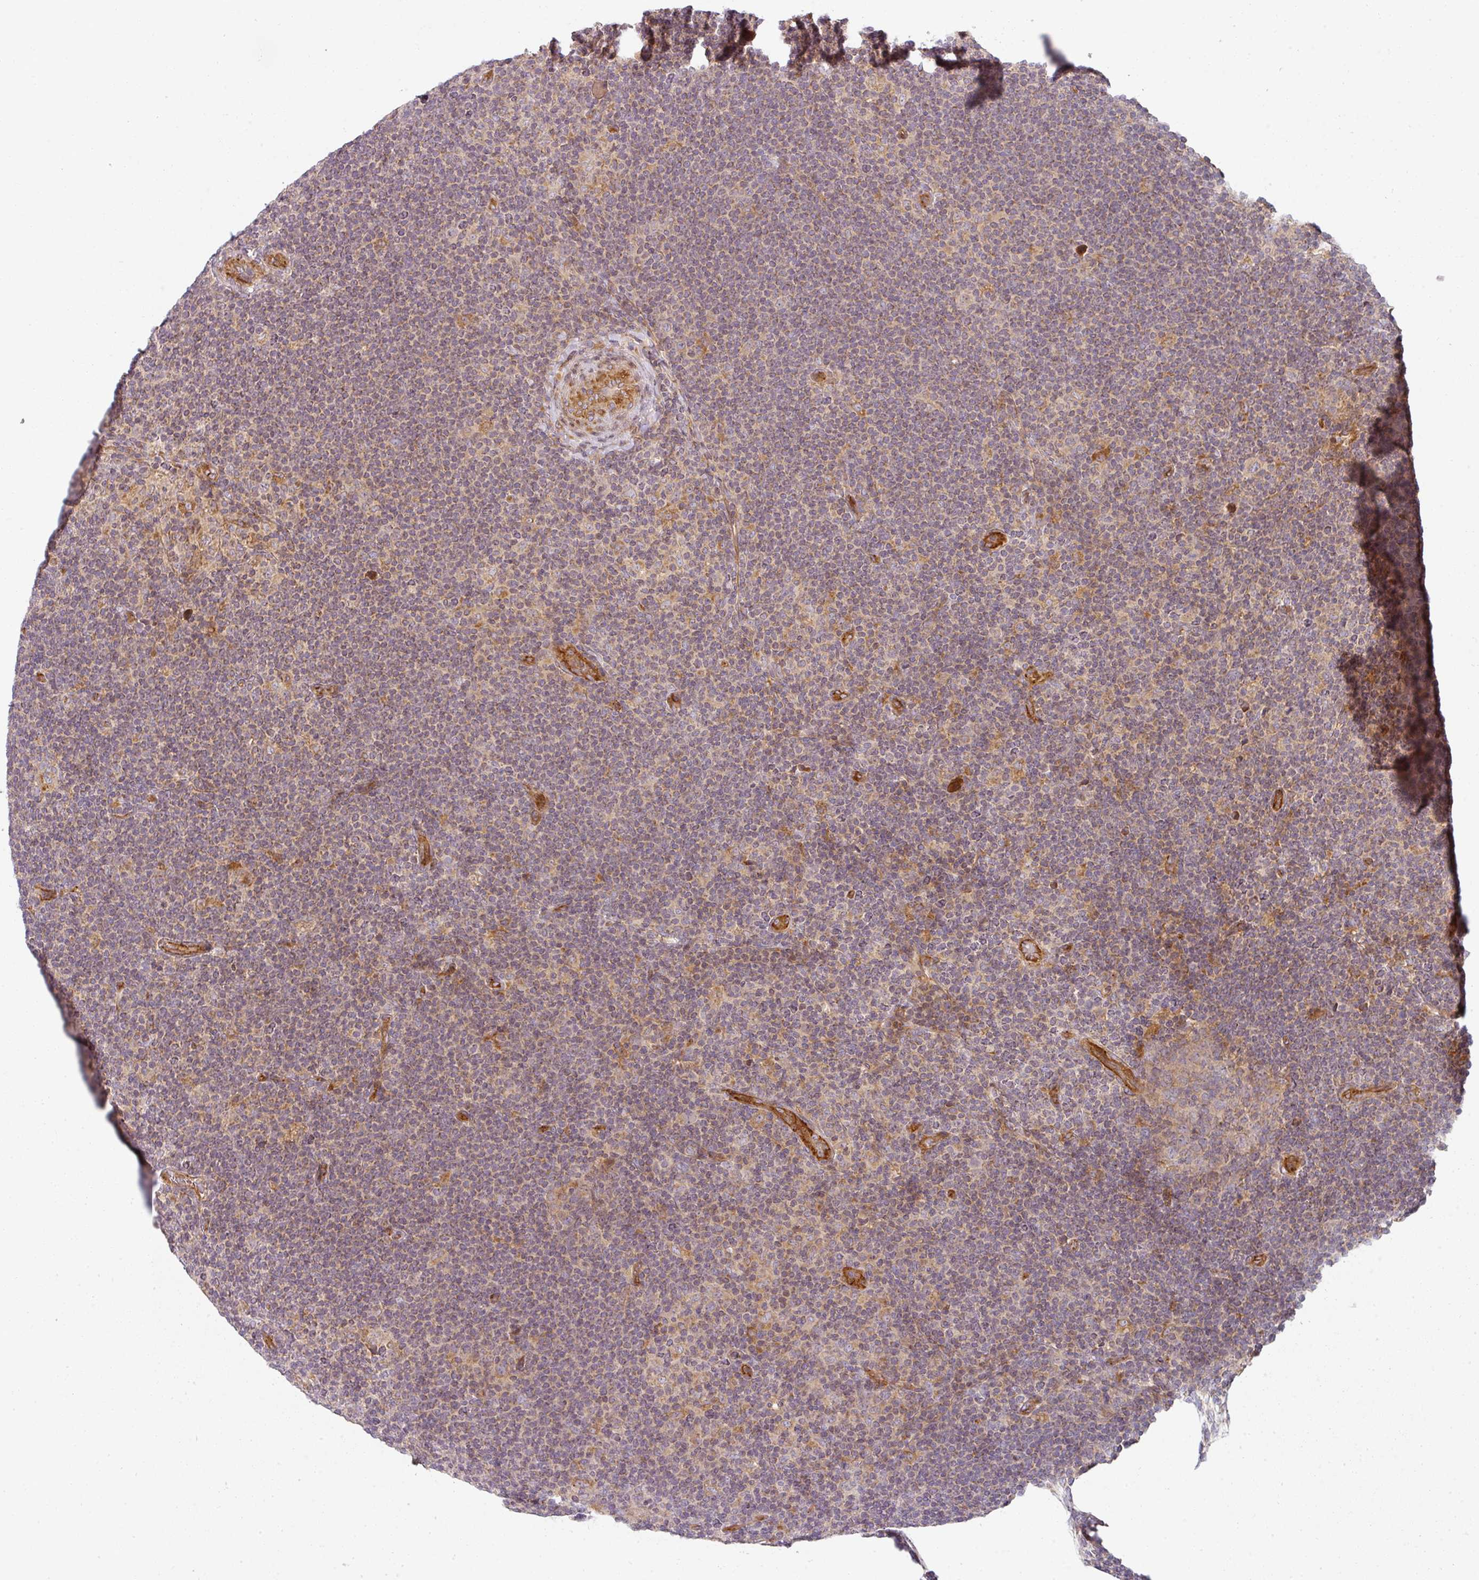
{"staining": {"intensity": "weak", "quantity": "<25%", "location": "cytoplasmic/membranous"}, "tissue": "lymphoma", "cell_type": "Tumor cells", "image_type": "cancer", "snomed": [{"axis": "morphology", "description": "Hodgkin's disease, NOS"}, {"axis": "topography", "description": "Lymph node"}], "caption": "This micrograph is of lymphoma stained with IHC to label a protein in brown with the nuclei are counter-stained blue. There is no expression in tumor cells.", "gene": "CNOT1", "patient": {"sex": "female", "age": 57}}